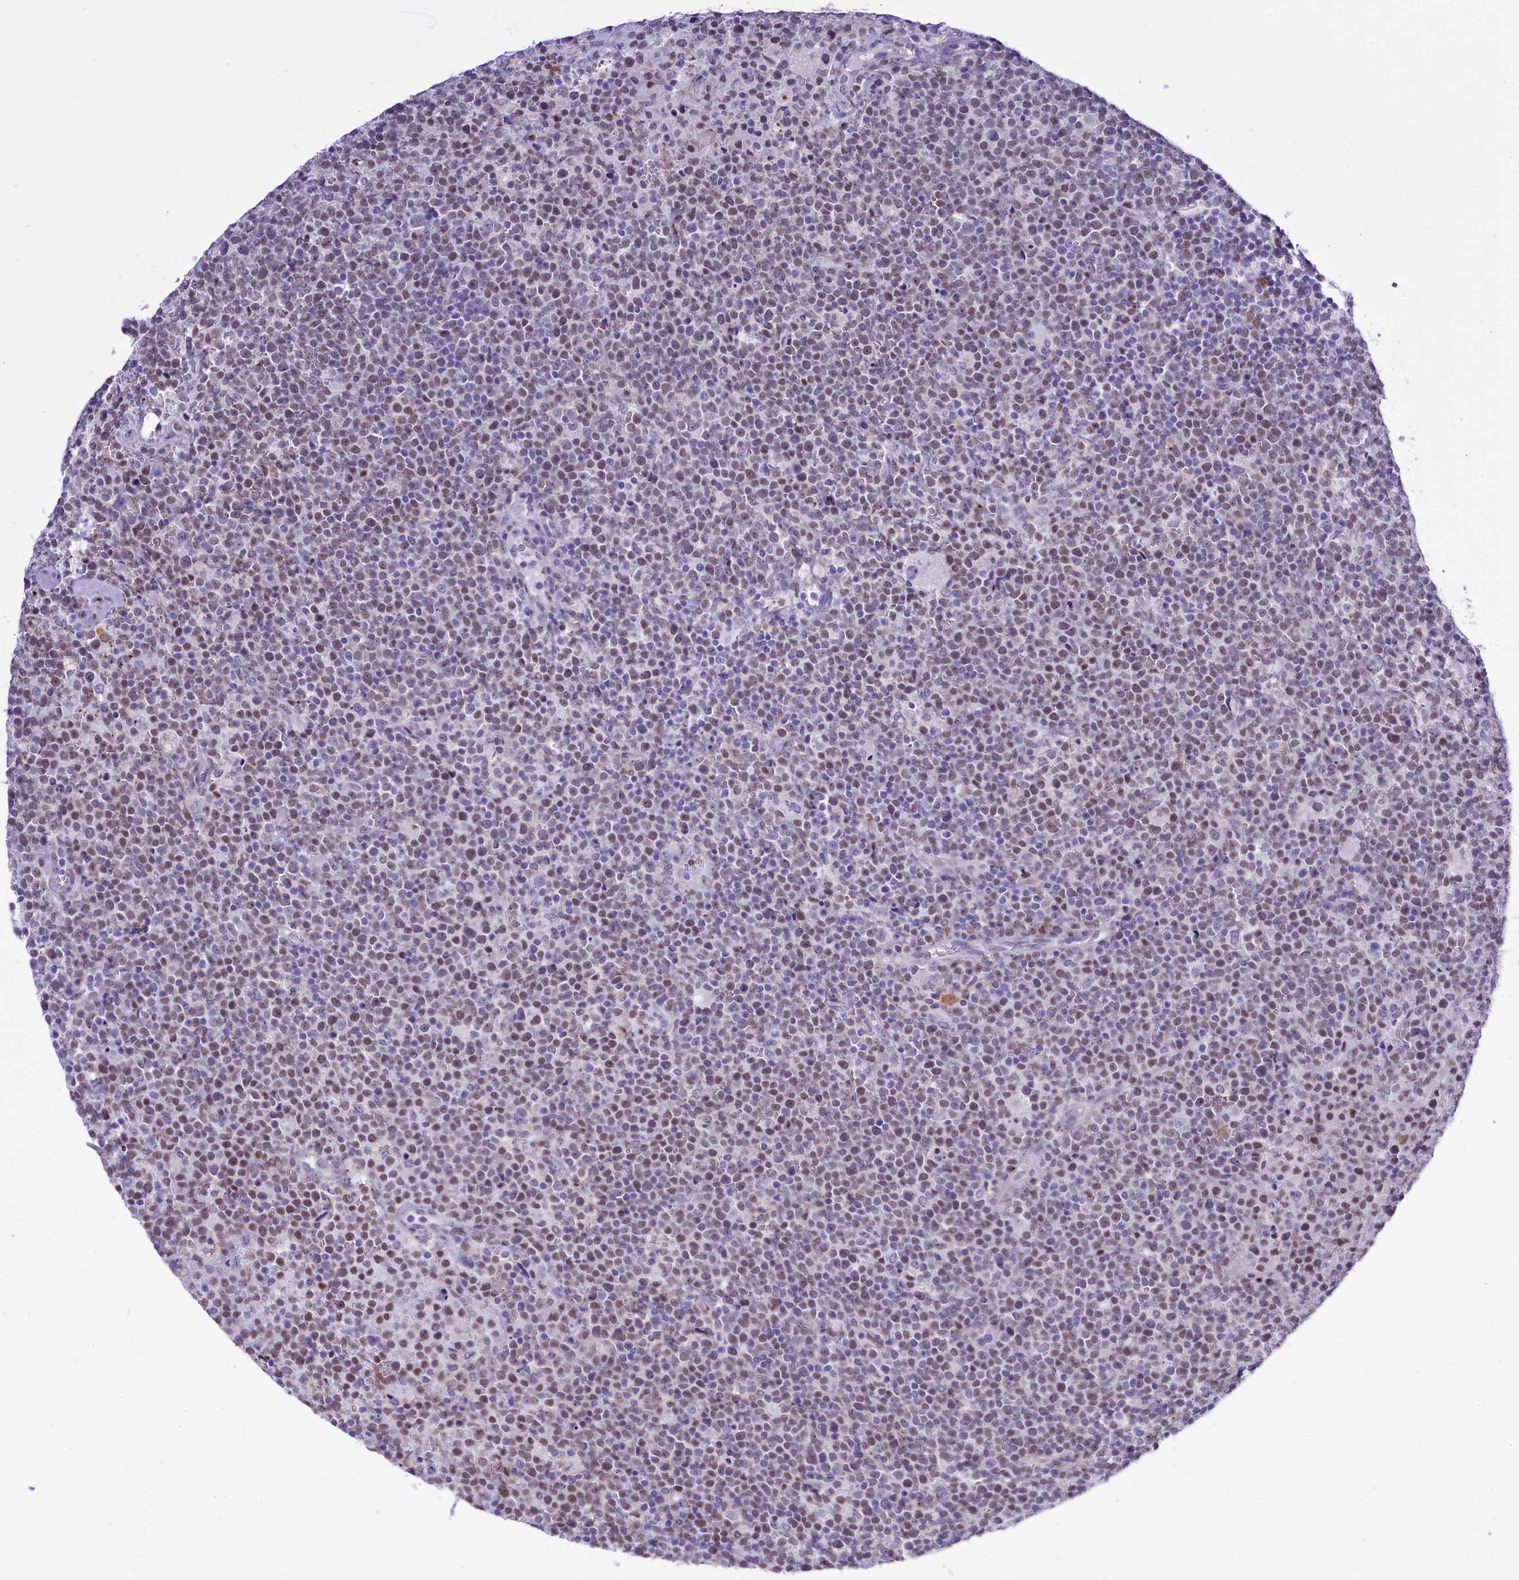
{"staining": {"intensity": "moderate", "quantity": "25%-75%", "location": "nuclear"}, "tissue": "lymphoma", "cell_type": "Tumor cells", "image_type": "cancer", "snomed": [{"axis": "morphology", "description": "Malignant lymphoma, non-Hodgkin's type, High grade"}, {"axis": "topography", "description": "Lymph node"}], "caption": "This histopathology image shows lymphoma stained with immunohistochemistry to label a protein in brown. The nuclear of tumor cells show moderate positivity for the protein. Nuclei are counter-stained blue.", "gene": "RPS6KB1", "patient": {"sex": "male", "age": 61}}